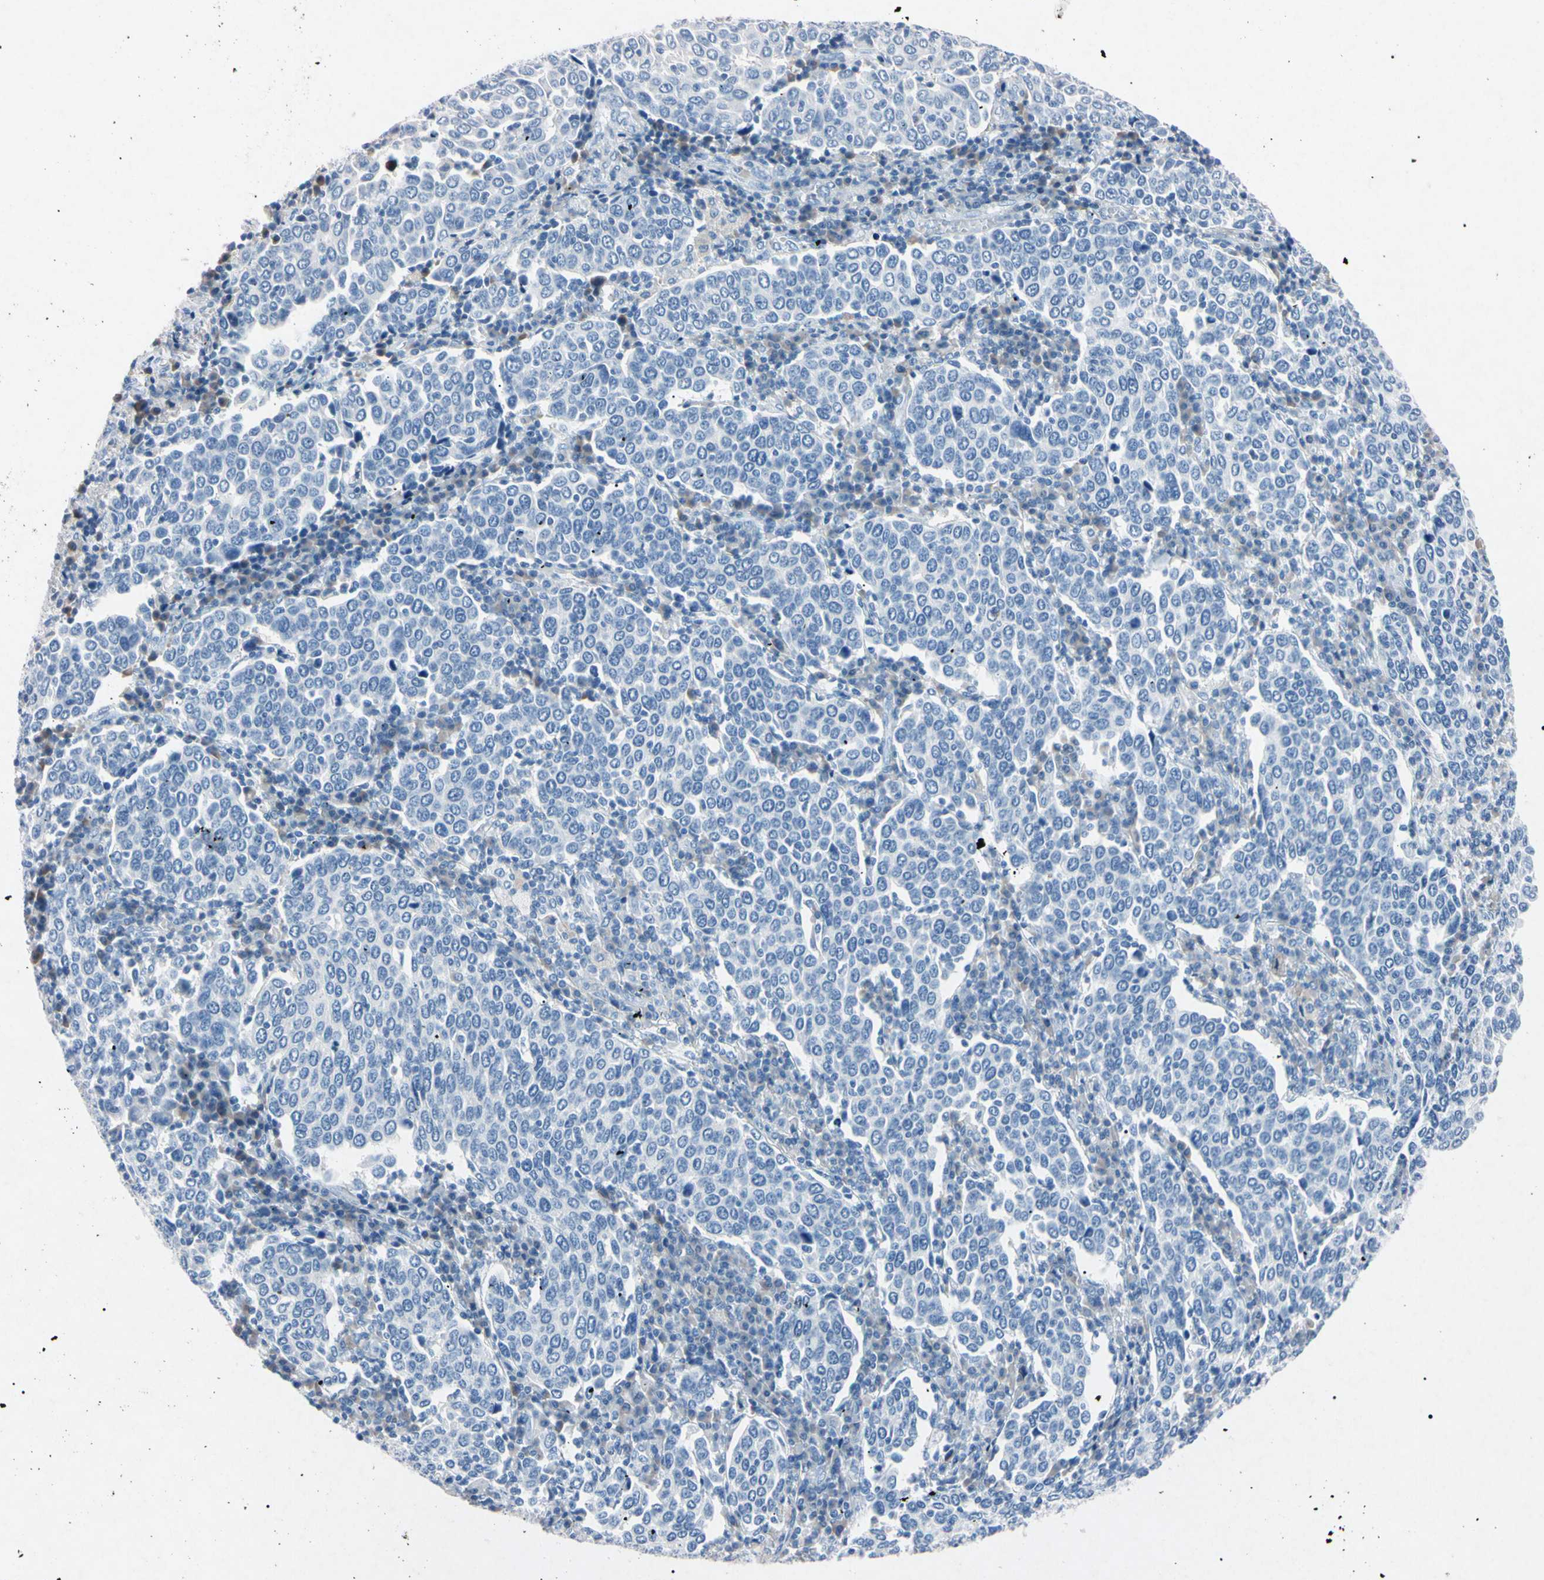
{"staining": {"intensity": "negative", "quantity": "none", "location": "none"}, "tissue": "cervical cancer", "cell_type": "Tumor cells", "image_type": "cancer", "snomed": [{"axis": "morphology", "description": "Squamous cell carcinoma, NOS"}, {"axis": "topography", "description": "Cervix"}], "caption": "This is a image of IHC staining of cervical squamous cell carcinoma, which shows no positivity in tumor cells.", "gene": "ELN", "patient": {"sex": "female", "age": 40}}